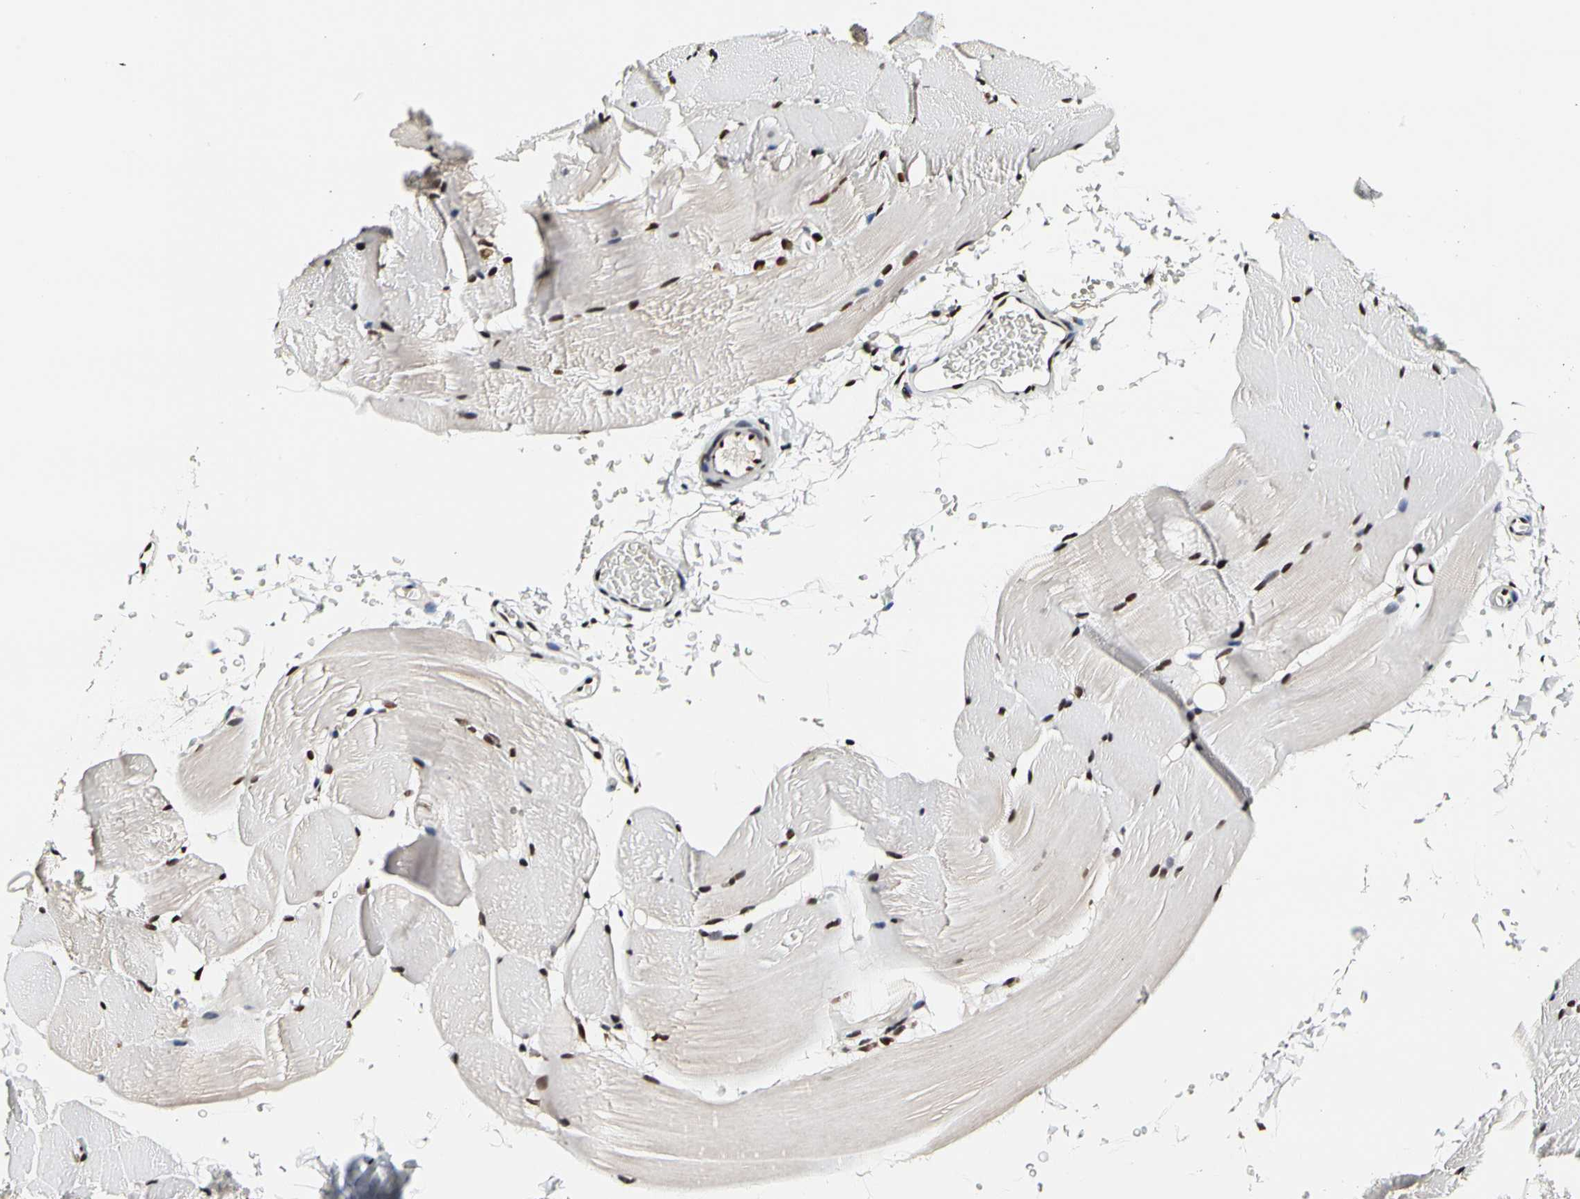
{"staining": {"intensity": "moderate", "quantity": ">75%", "location": "nuclear"}, "tissue": "skeletal muscle", "cell_type": "Myocytes", "image_type": "normal", "snomed": [{"axis": "morphology", "description": "Normal tissue, NOS"}, {"axis": "topography", "description": "Skeletal muscle"}, {"axis": "topography", "description": "Parathyroid gland"}], "caption": "Immunohistochemical staining of normal skeletal muscle shows >75% levels of moderate nuclear protein staining in about >75% of myocytes. The staining was performed using DAB to visualize the protein expression in brown, while the nuclei were stained in blue with hematoxylin (Magnification: 20x).", "gene": "NFIA", "patient": {"sex": "female", "age": 37}}